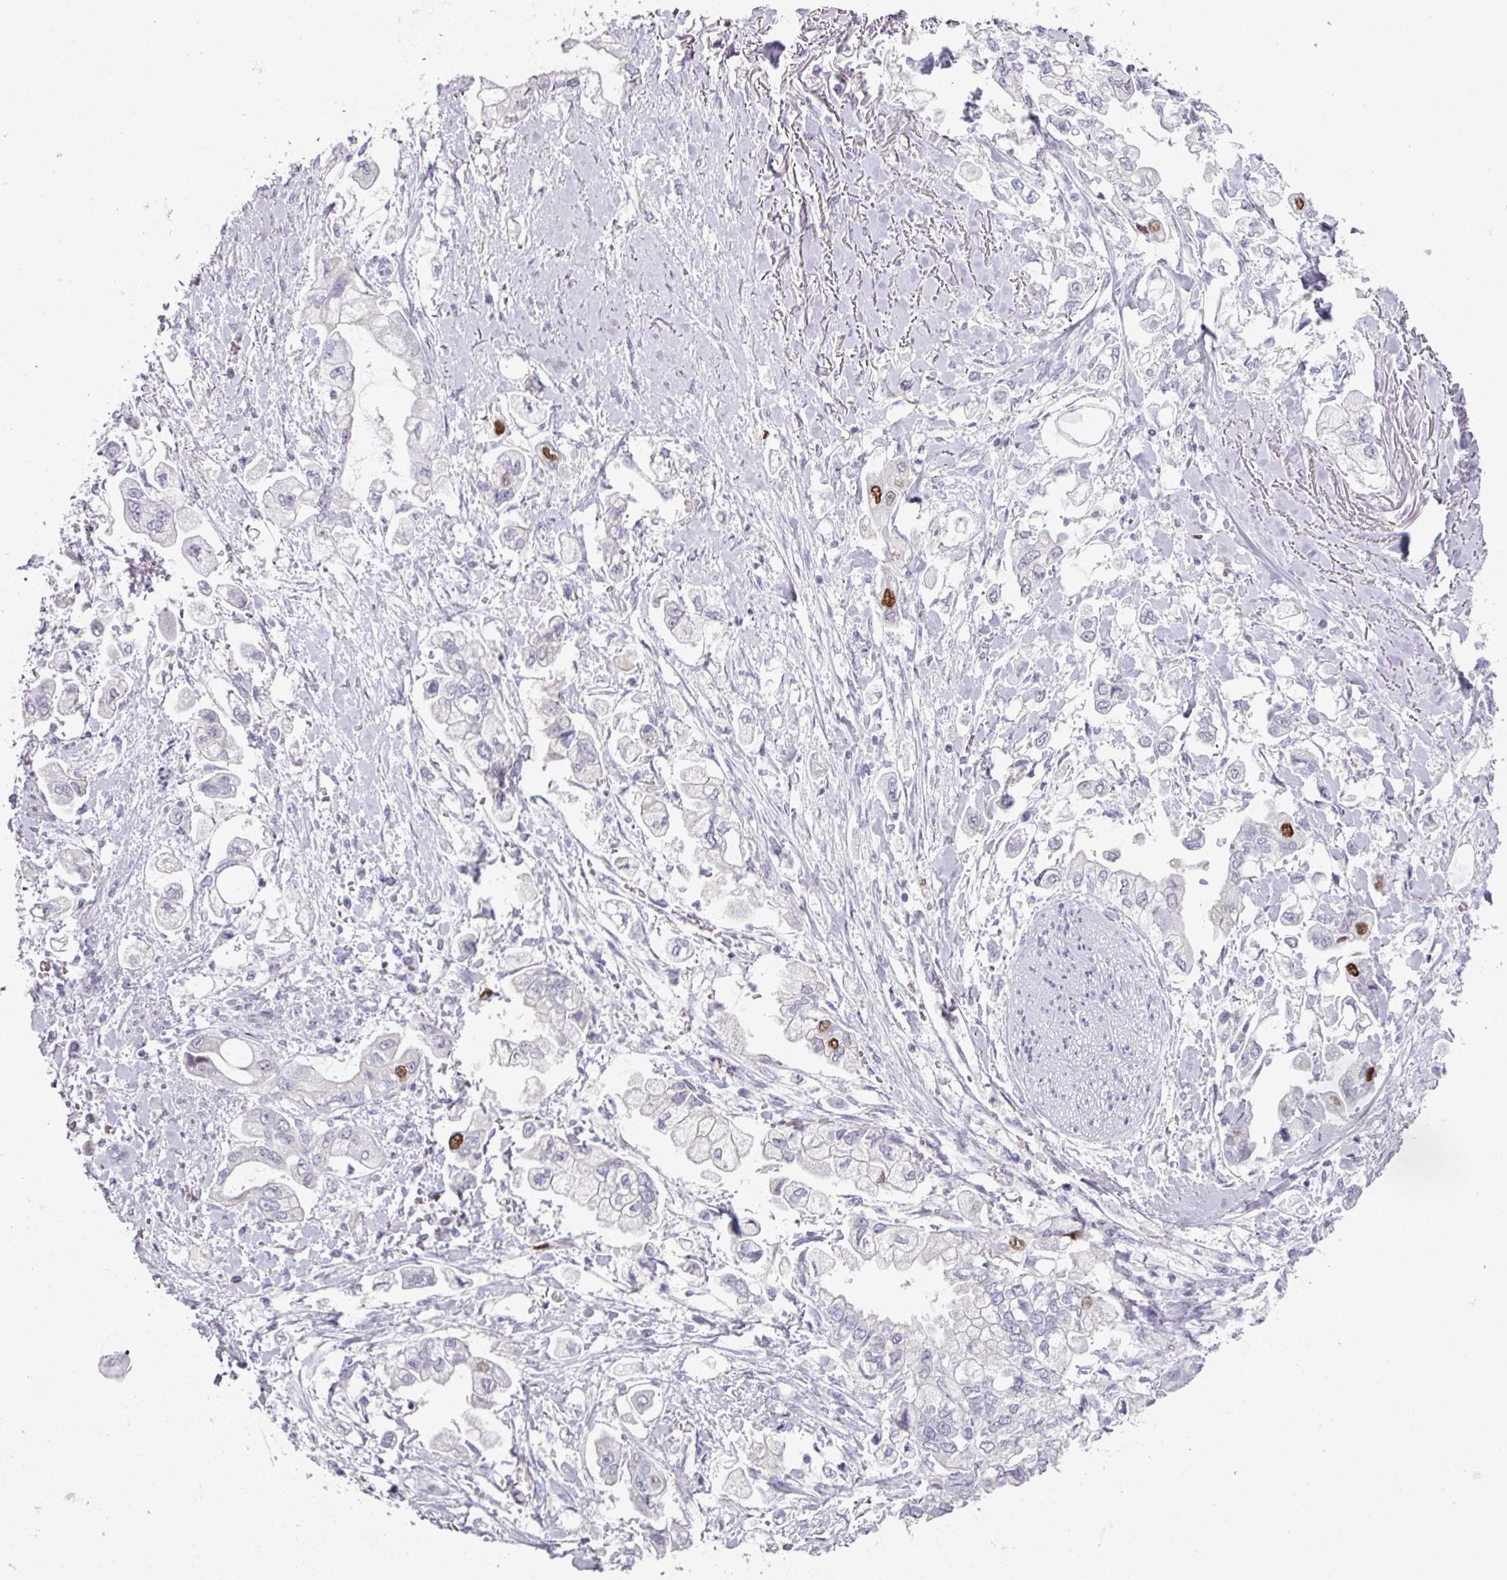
{"staining": {"intensity": "strong", "quantity": "<25%", "location": "nuclear"}, "tissue": "stomach cancer", "cell_type": "Tumor cells", "image_type": "cancer", "snomed": [{"axis": "morphology", "description": "Adenocarcinoma, NOS"}, {"axis": "topography", "description": "Stomach"}], "caption": "The image shows a brown stain indicating the presence of a protein in the nuclear of tumor cells in stomach cancer (adenocarcinoma).", "gene": "ATAD2", "patient": {"sex": "male", "age": 62}}